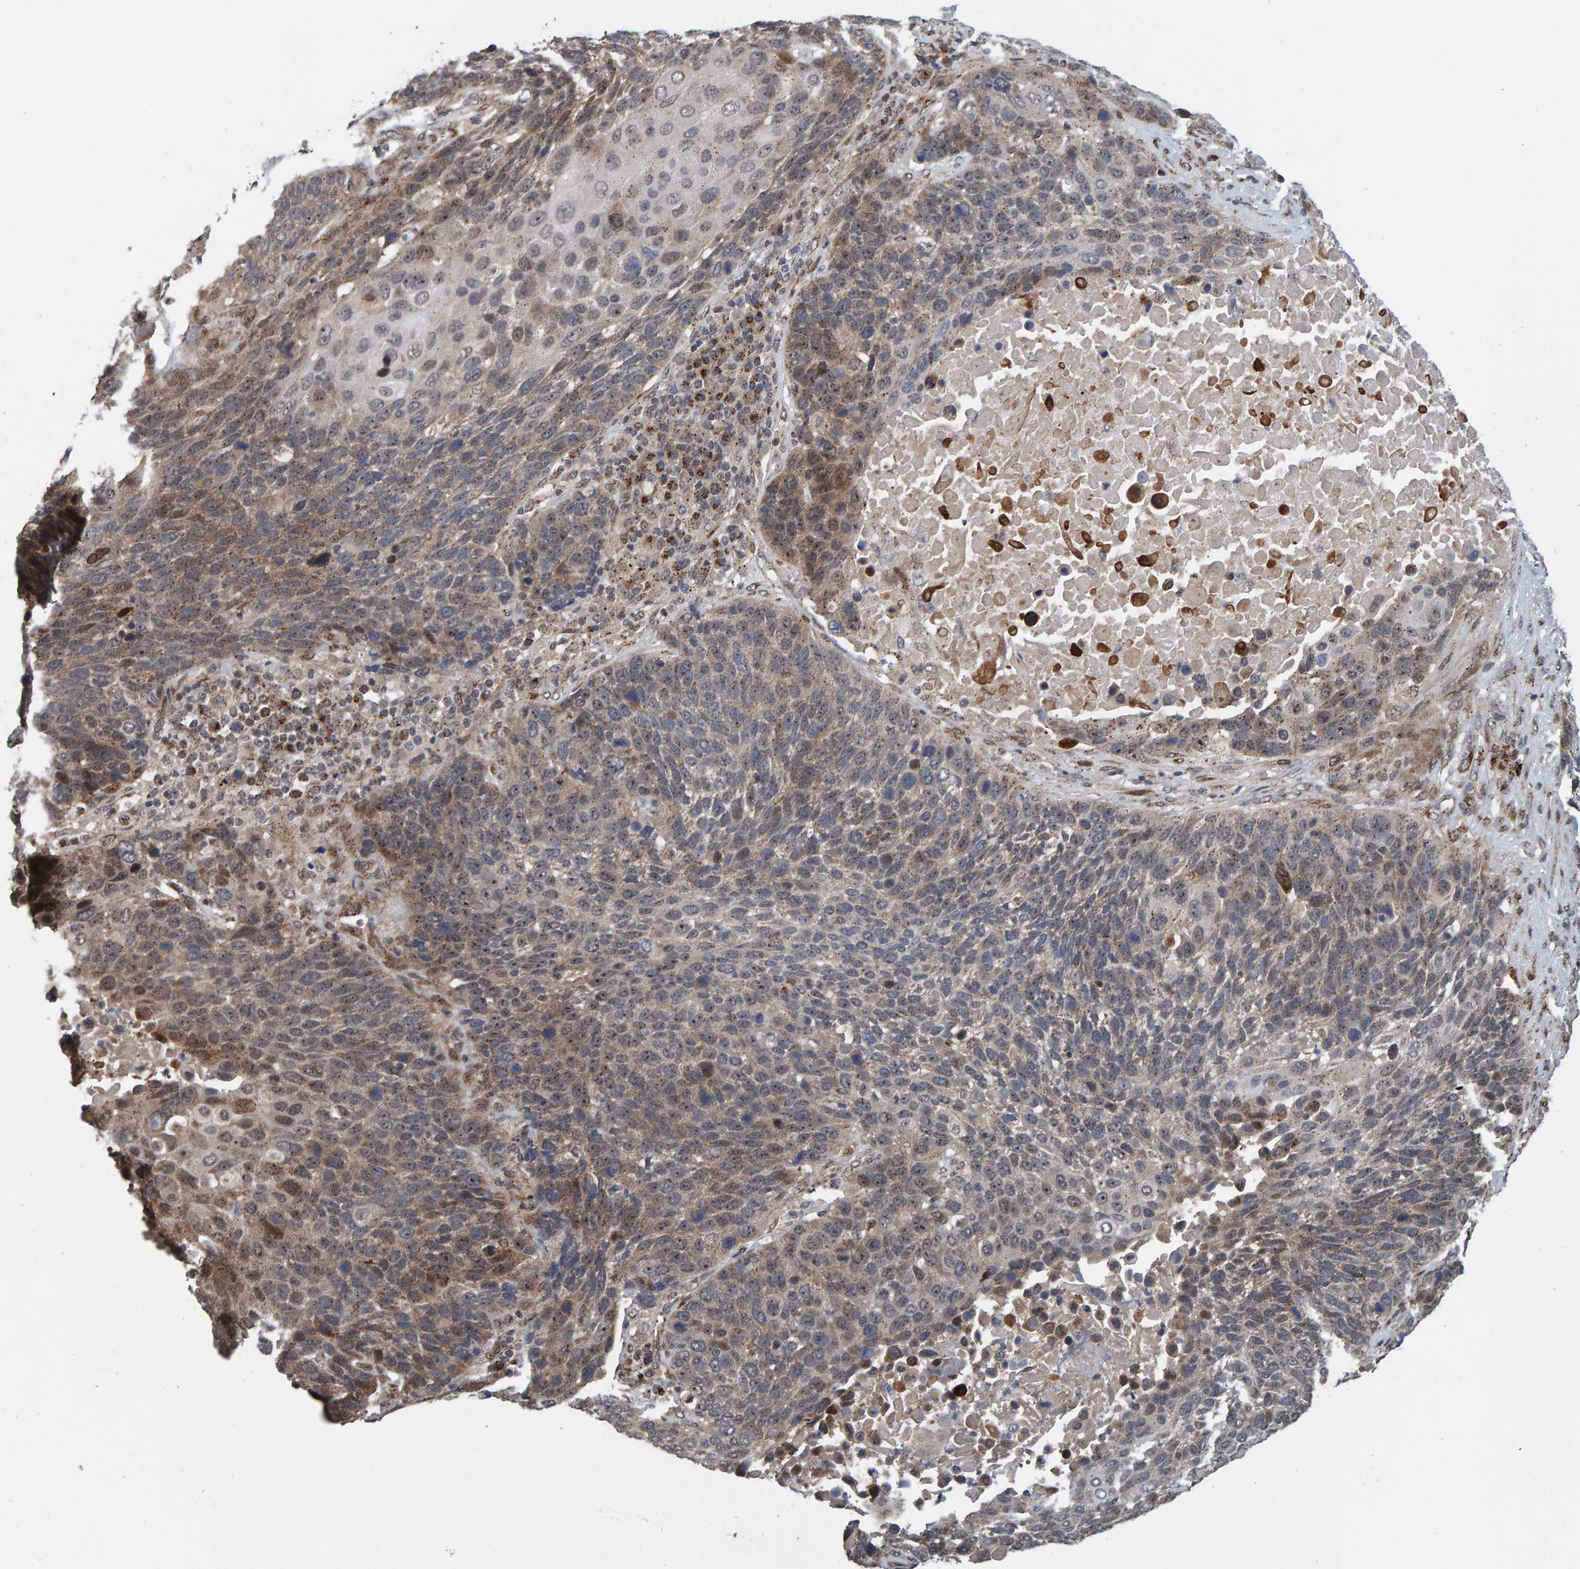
{"staining": {"intensity": "weak", "quantity": "25%-75%", "location": "cytoplasmic/membranous,nuclear"}, "tissue": "lung cancer", "cell_type": "Tumor cells", "image_type": "cancer", "snomed": [{"axis": "morphology", "description": "Squamous cell carcinoma, NOS"}, {"axis": "topography", "description": "Lung"}], "caption": "Lung squamous cell carcinoma was stained to show a protein in brown. There is low levels of weak cytoplasmic/membranous and nuclear expression in approximately 25%-75% of tumor cells. The protein of interest is stained brown, and the nuclei are stained in blue (DAB (3,3'-diaminobenzidine) IHC with brightfield microscopy, high magnification).", "gene": "CCDC25", "patient": {"sex": "male", "age": 66}}